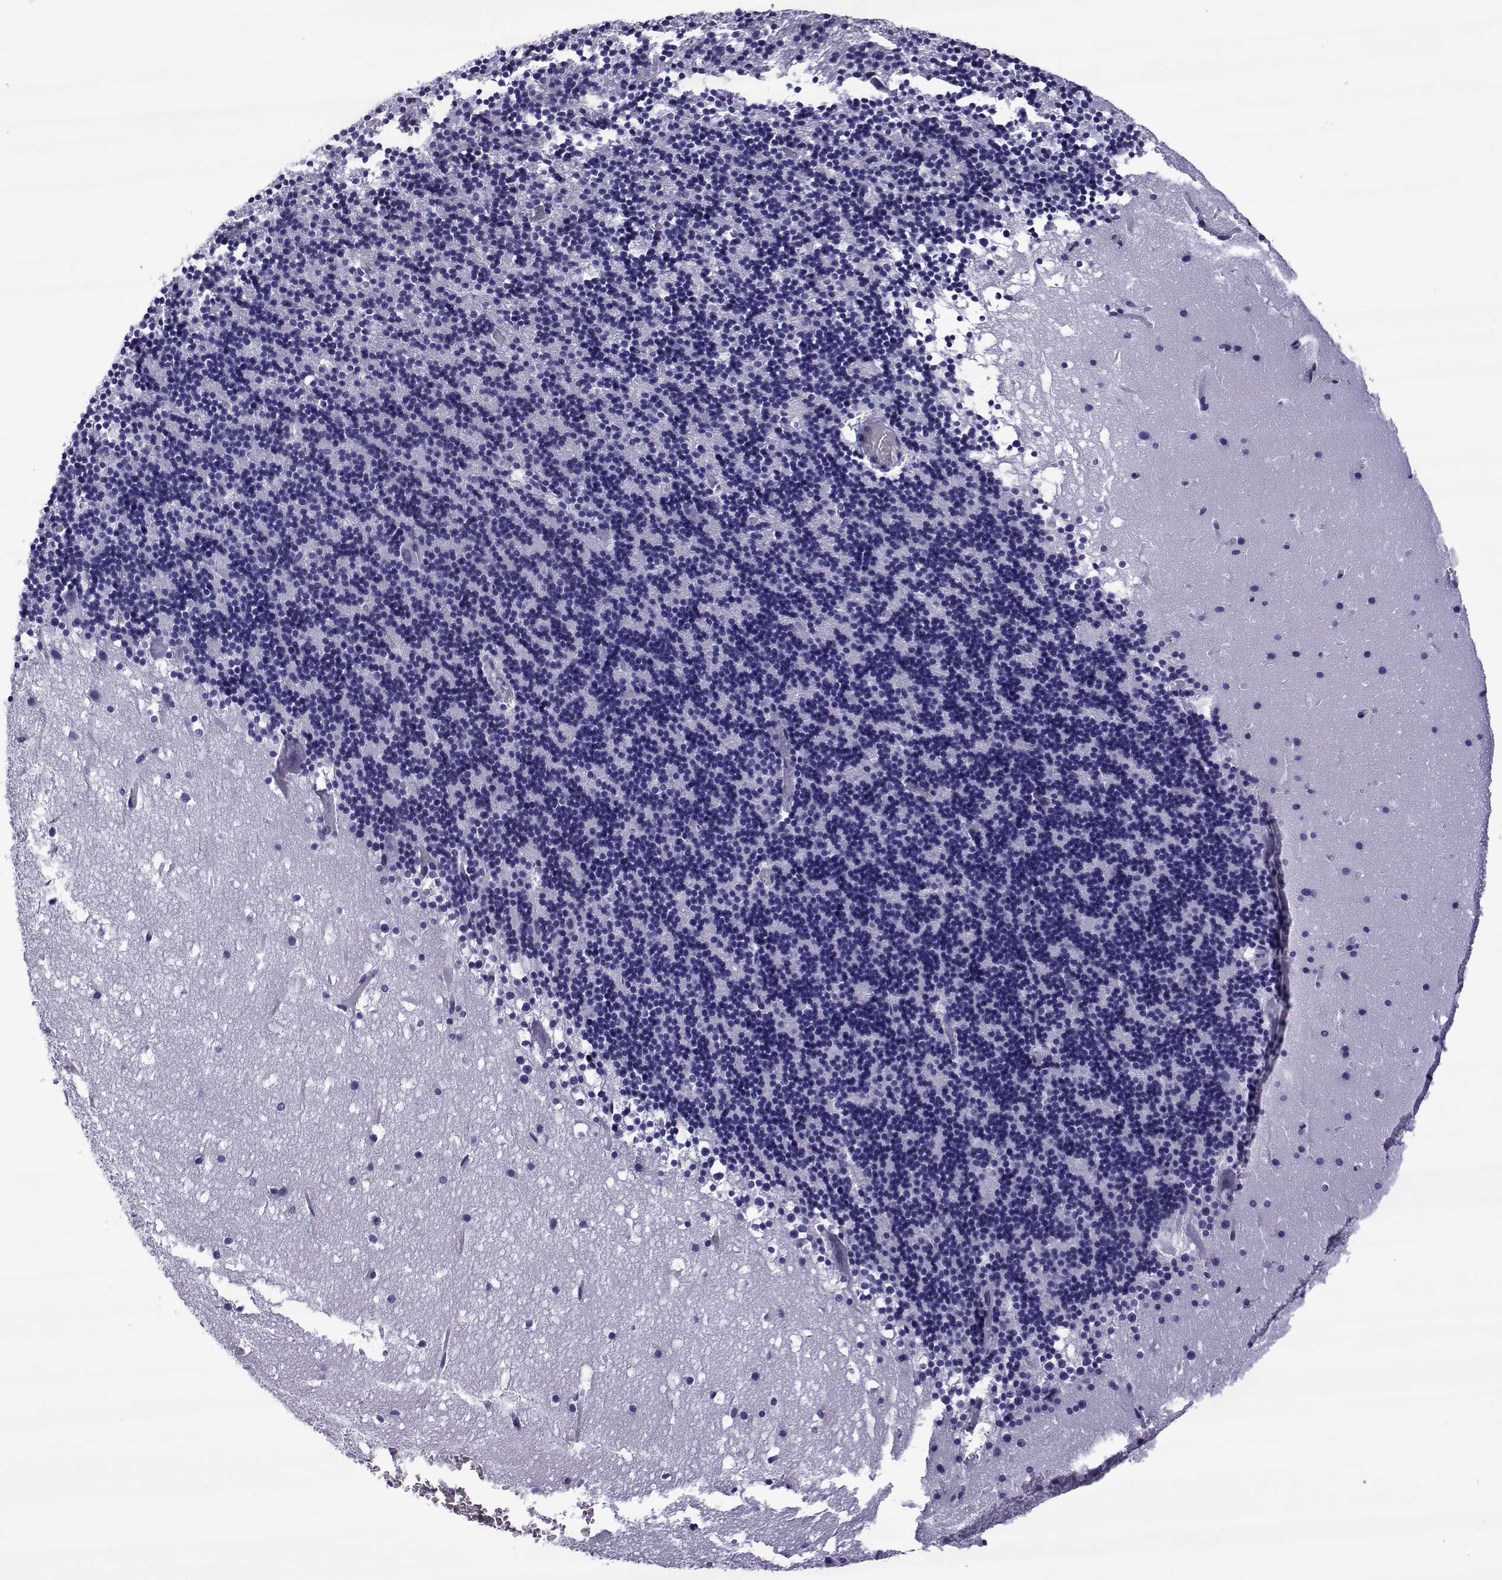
{"staining": {"intensity": "negative", "quantity": "none", "location": "none"}, "tissue": "cerebellum", "cell_type": "Cells in granular layer", "image_type": "normal", "snomed": [{"axis": "morphology", "description": "Normal tissue, NOS"}, {"axis": "topography", "description": "Cerebellum"}], "caption": "The photomicrograph demonstrates no staining of cells in granular layer in unremarkable cerebellum. (Immunohistochemistry (ihc), brightfield microscopy, high magnification).", "gene": "SPANXA1", "patient": {"sex": "male", "age": 37}}